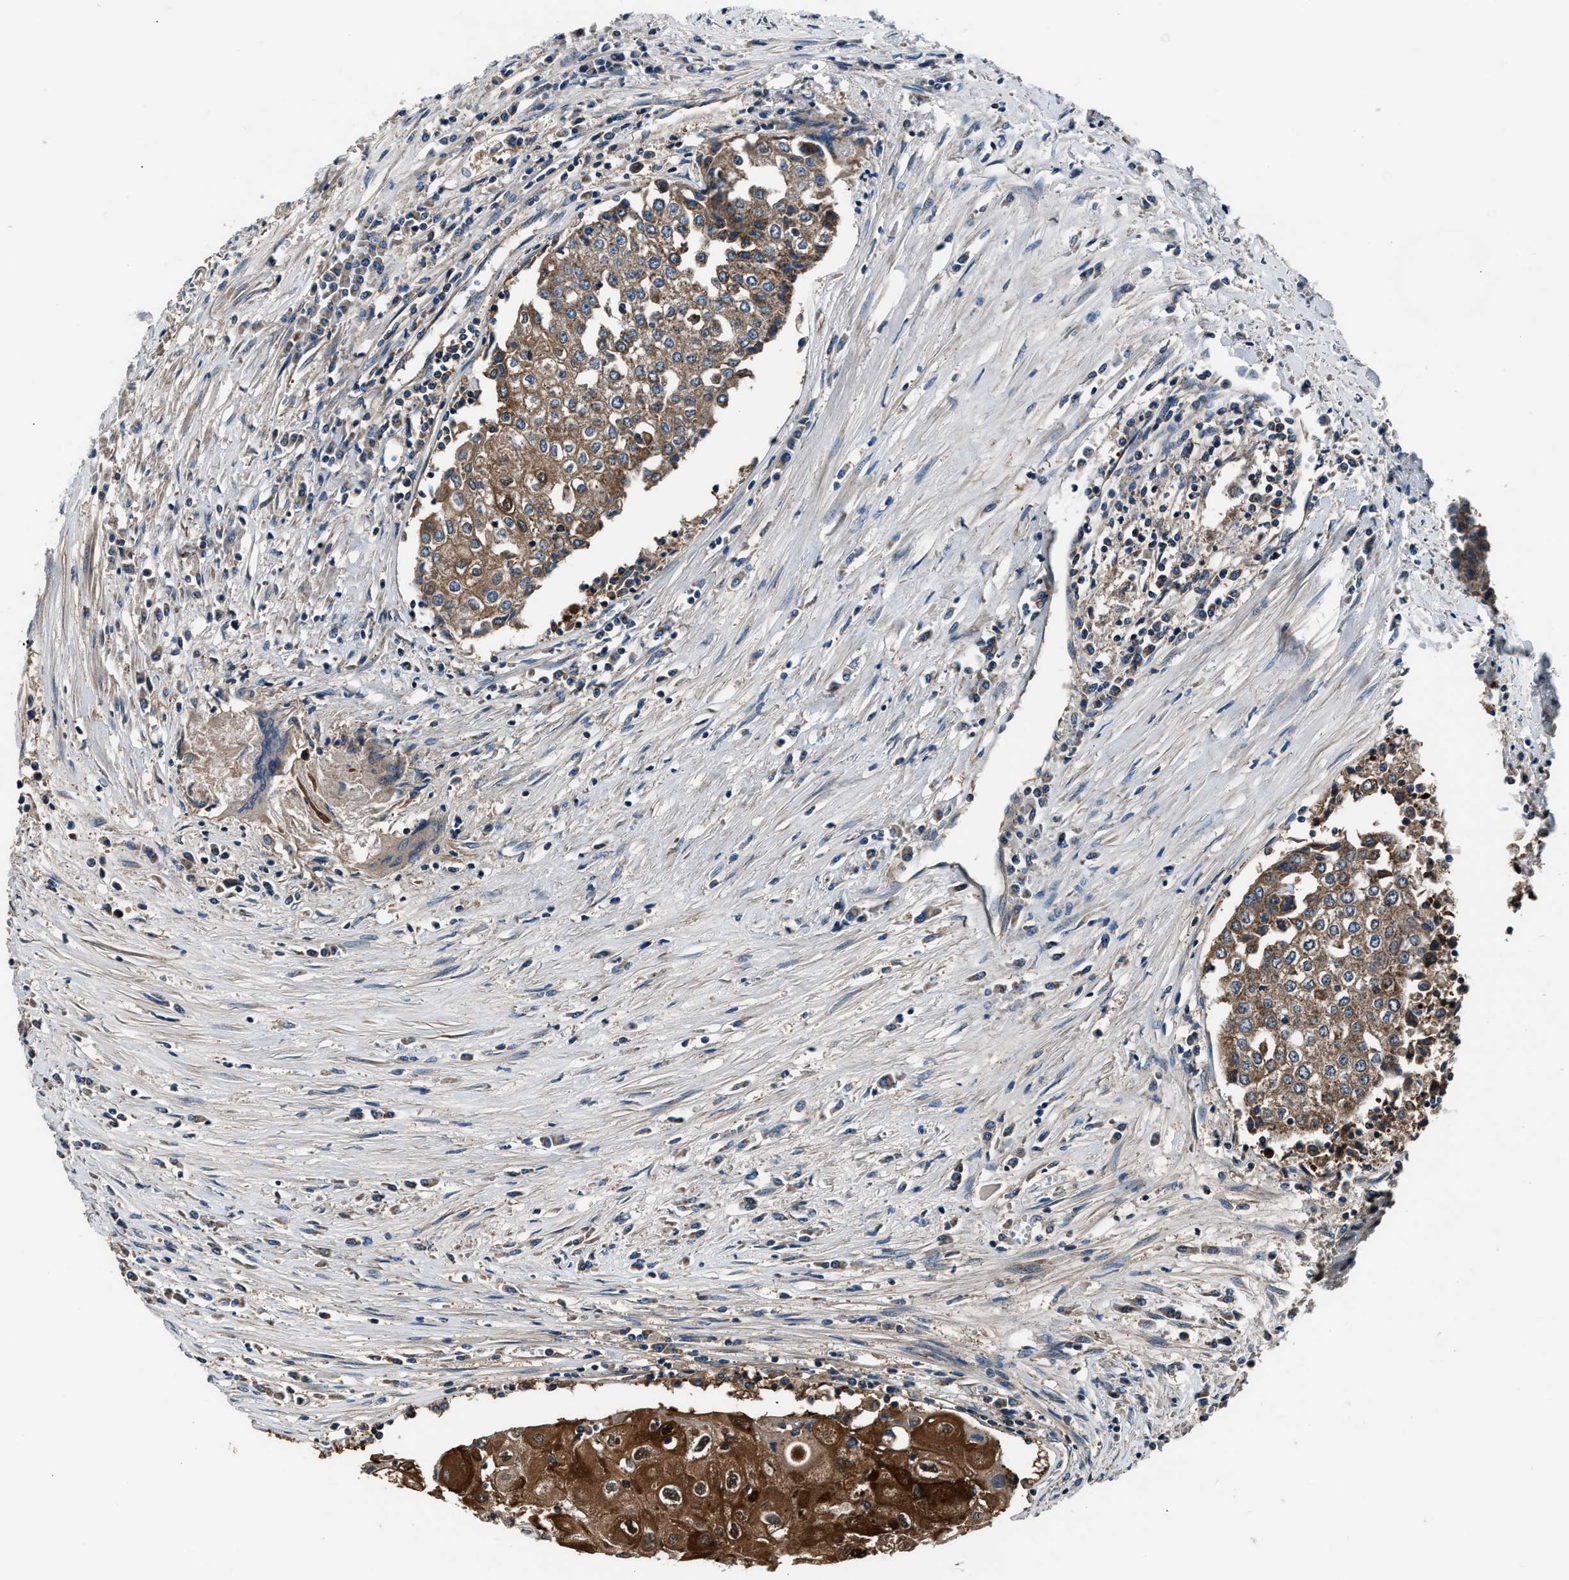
{"staining": {"intensity": "moderate", "quantity": ">75%", "location": "cytoplasmic/membranous"}, "tissue": "urothelial cancer", "cell_type": "Tumor cells", "image_type": "cancer", "snomed": [{"axis": "morphology", "description": "Urothelial carcinoma, High grade"}, {"axis": "topography", "description": "Urinary bladder"}], "caption": "A medium amount of moderate cytoplasmic/membranous positivity is seen in about >75% of tumor cells in urothelial cancer tissue. (DAB IHC, brown staining for protein, blue staining for nuclei).", "gene": "GGCT", "patient": {"sex": "female", "age": 85}}